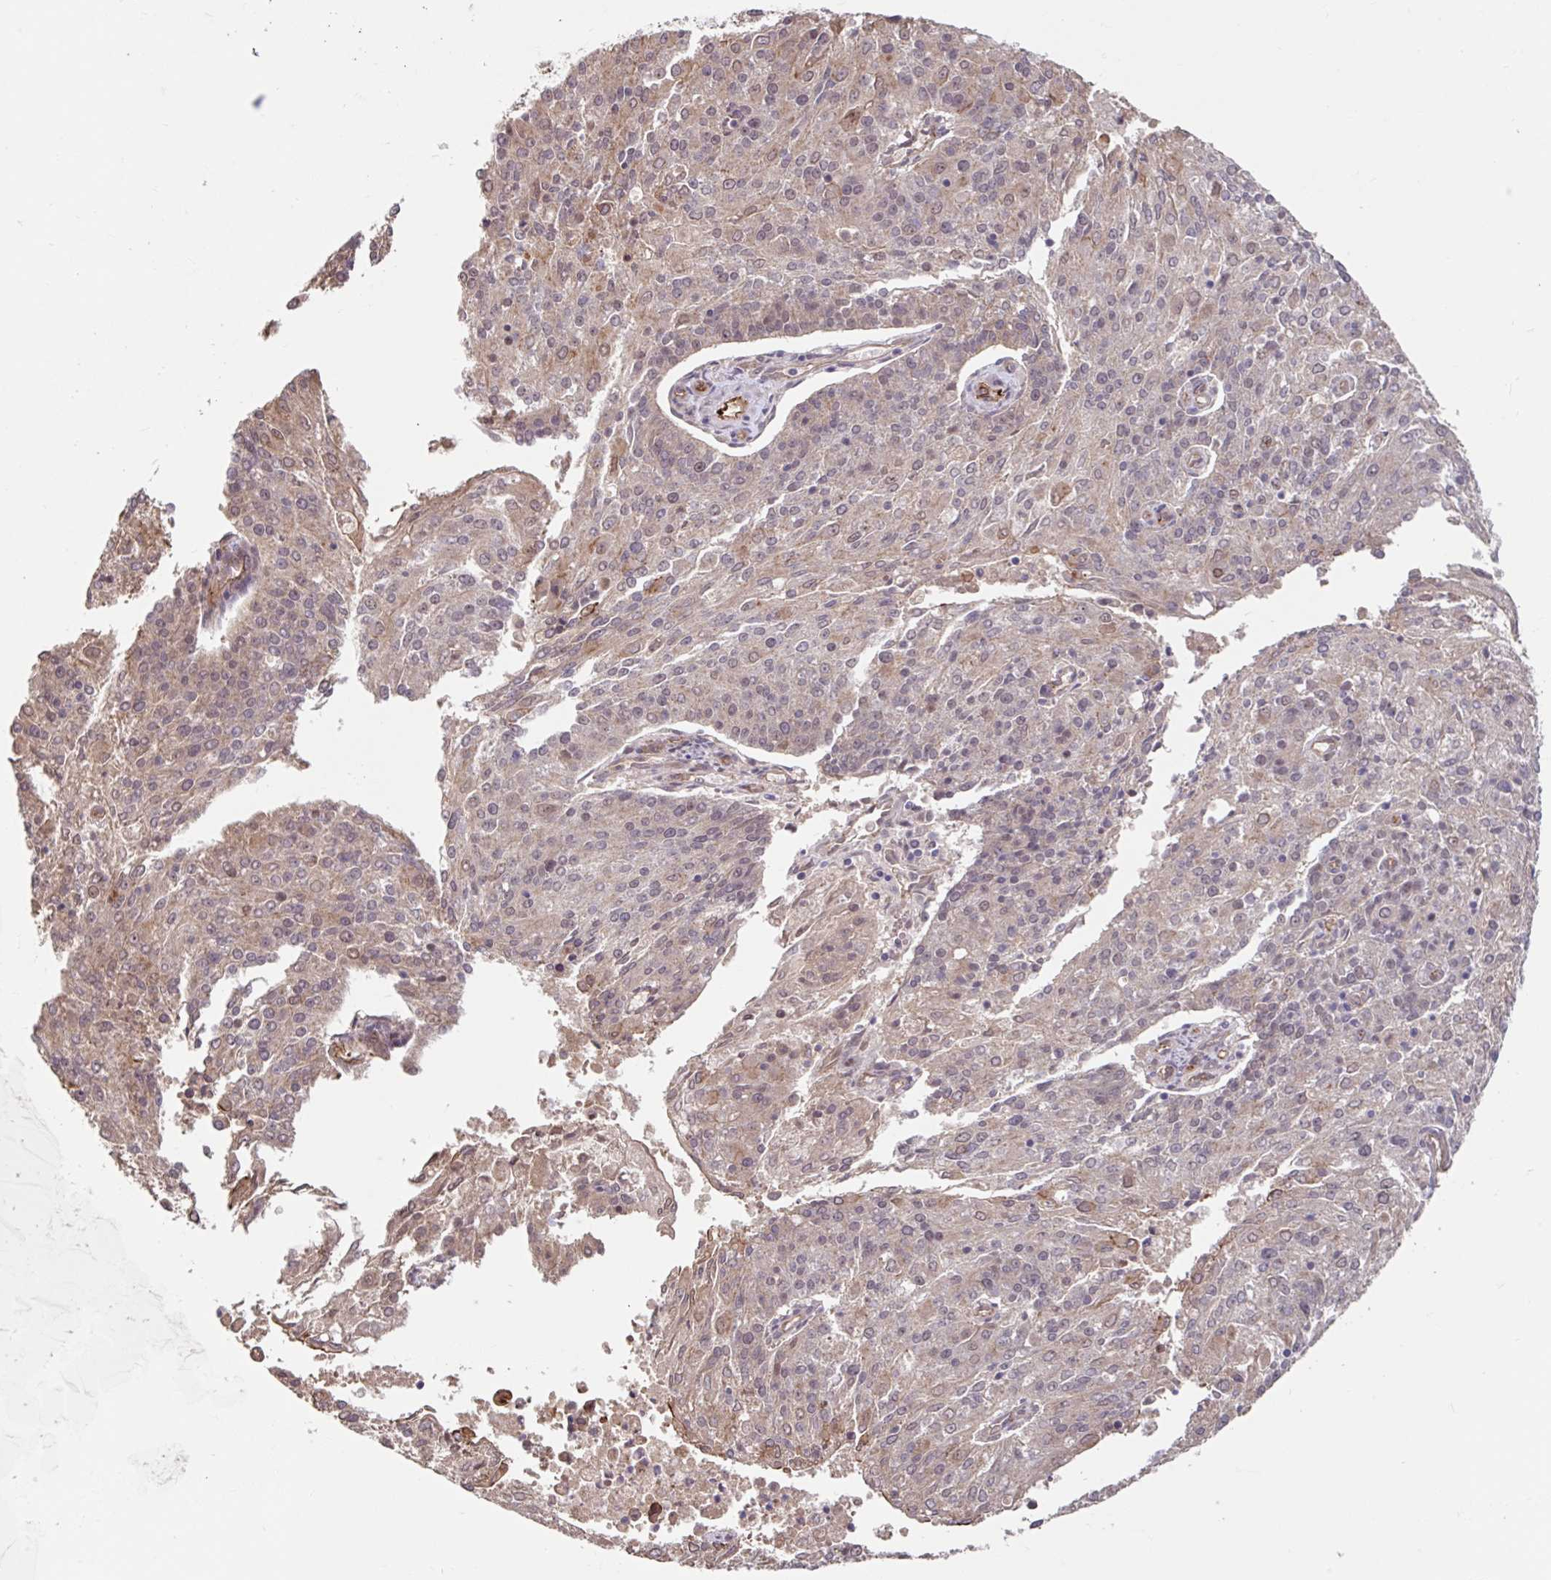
{"staining": {"intensity": "weak", "quantity": "<25%", "location": "cytoplasmic/membranous,nuclear"}, "tissue": "endometrial cancer", "cell_type": "Tumor cells", "image_type": "cancer", "snomed": [{"axis": "morphology", "description": "Adenocarcinoma, NOS"}, {"axis": "topography", "description": "Endometrium"}], "caption": "Immunohistochemistry (IHC) histopathology image of neoplastic tissue: human adenocarcinoma (endometrial) stained with DAB reveals no significant protein positivity in tumor cells. (Stains: DAB IHC with hematoxylin counter stain, Microscopy: brightfield microscopy at high magnification).", "gene": "STYXL1", "patient": {"sex": "female", "age": 82}}